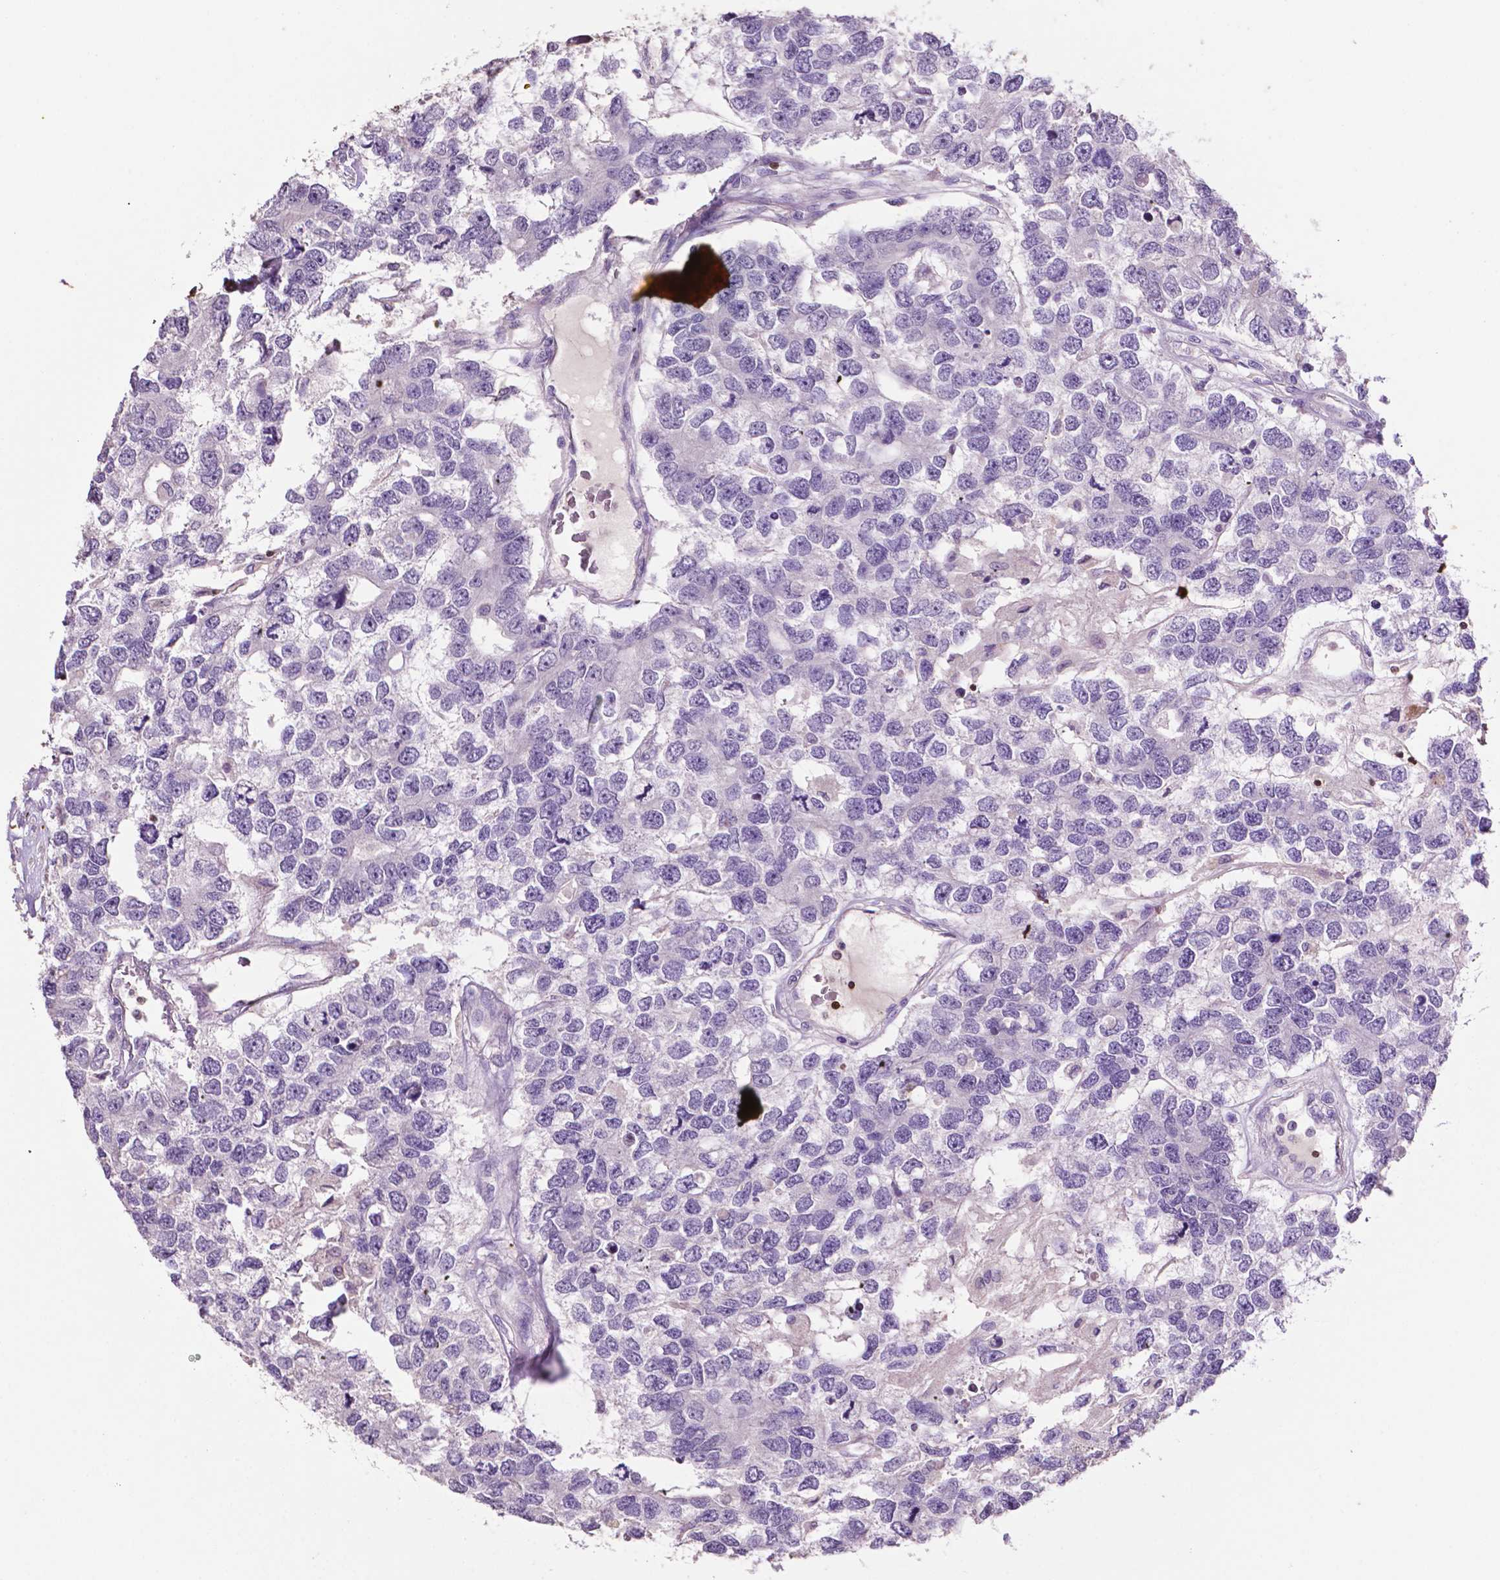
{"staining": {"intensity": "negative", "quantity": "none", "location": "none"}, "tissue": "testis cancer", "cell_type": "Tumor cells", "image_type": "cancer", "snomed": [{"axis": "morphology", "description": "Seminoma, NOS"}, {"axis": "topography", "description": "Testis"}], "caption": "Immunohistochemistry image of human testis seminoma stained for a protein (brown), which shows no positivity in tumor cells. Nuclei are stained in blue.", "gene": "TBC1D10C", "patient": {"sex": "male", "age": 52}}